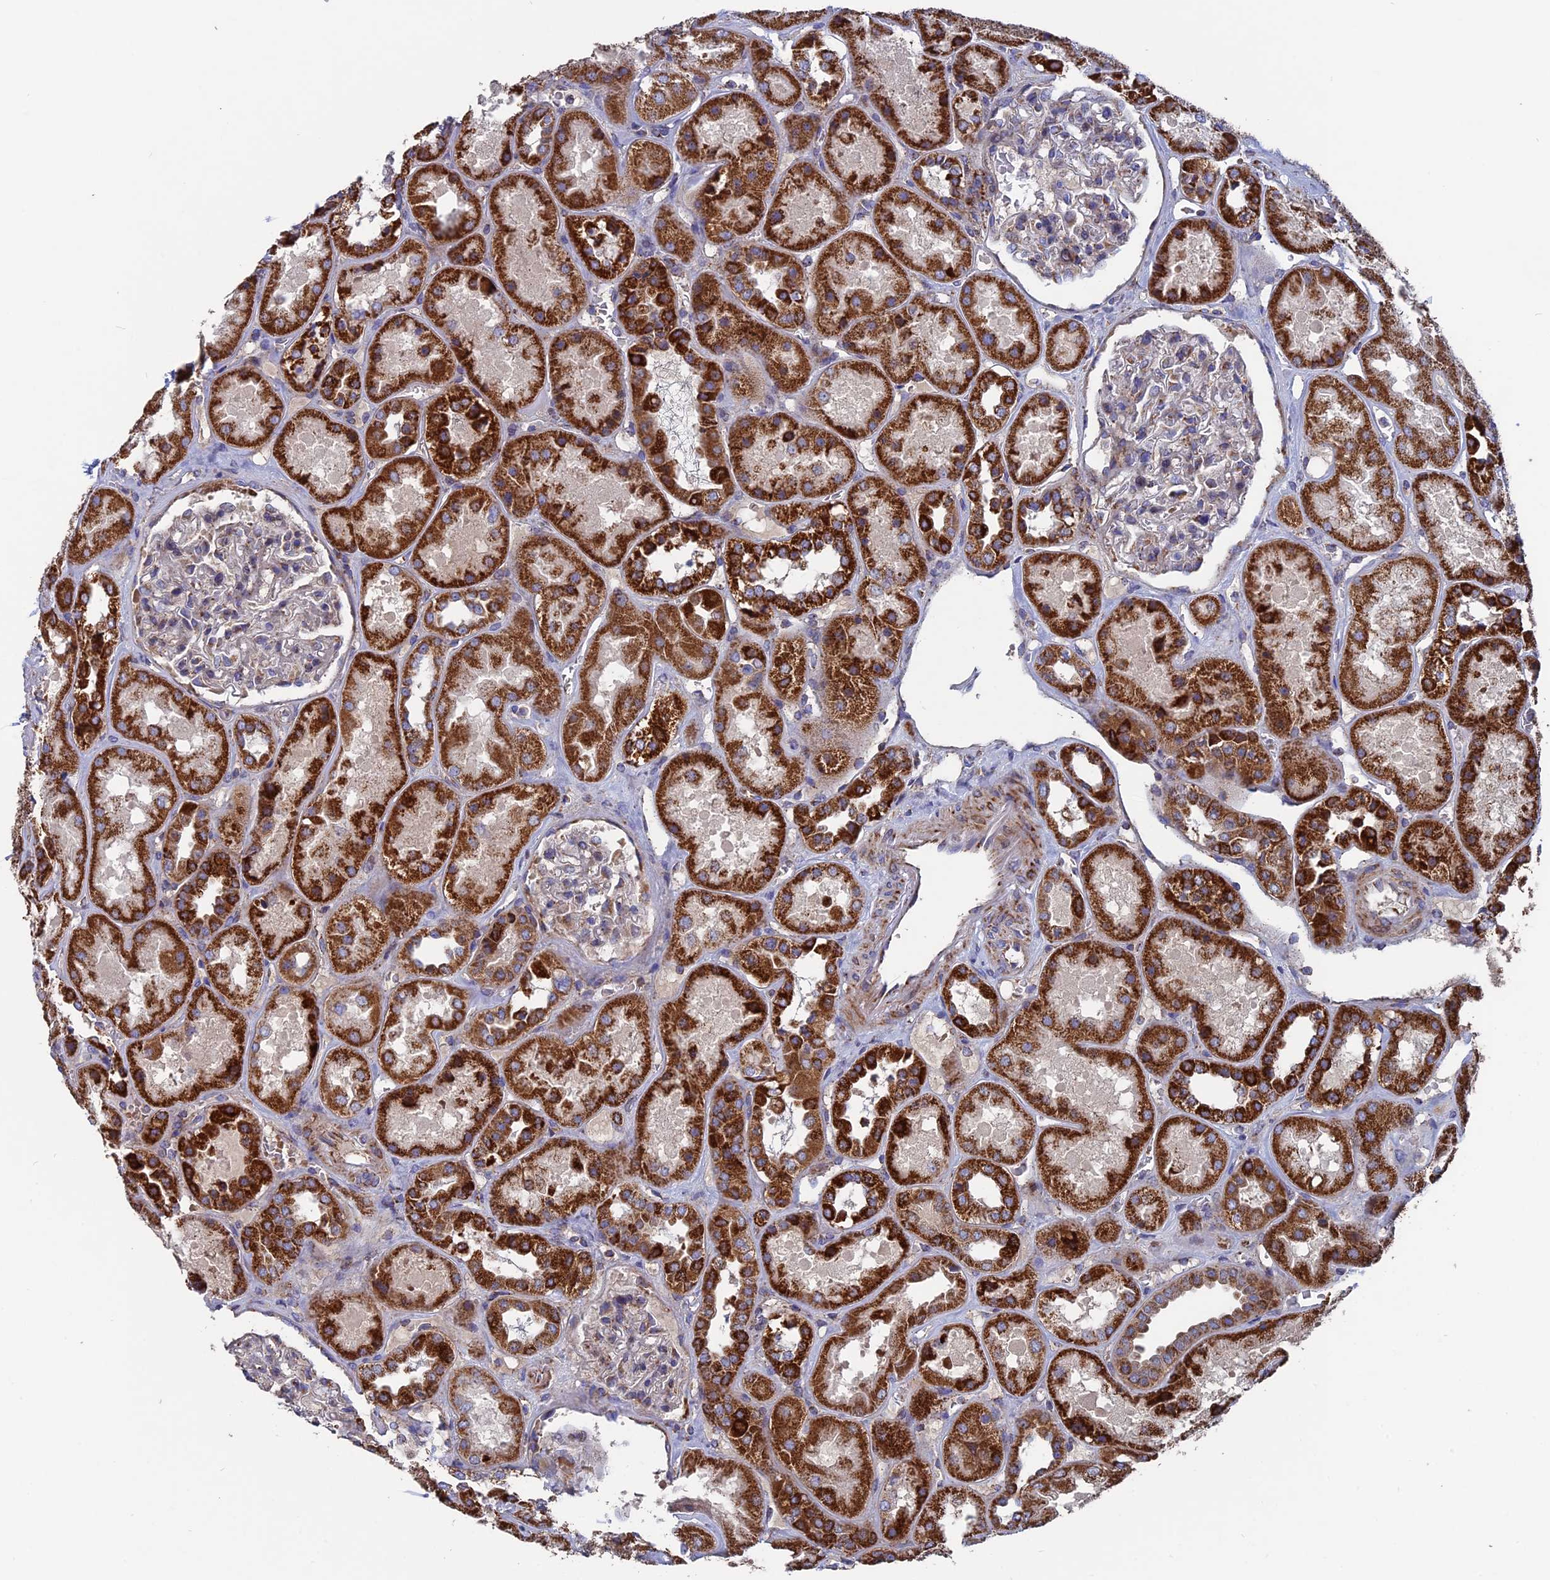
{"staining": {"intensity": "weak", "quantity": "<25%", "location": "cytoplasmic/membranous"}, "tissue": "kidney", "cell_type": "Cells in glomeruli", "image_type": "normal", "snomed": [{"axis": "morphology", "description": "Normal tissue, NOS"}, {"axis": "topography", "description": "Kidney"}], "caption": "Immunohistochemical staining of normal human kidney reveals no significant positivity in cells in glomeruli. The staining is performed using DAB (3,3'-diaminobenzidine) brown chromogen with nuclei counter-stained in using hematoxylin.", "gene": "TGFA", "patient": {"sex": "male", "age": 70}}